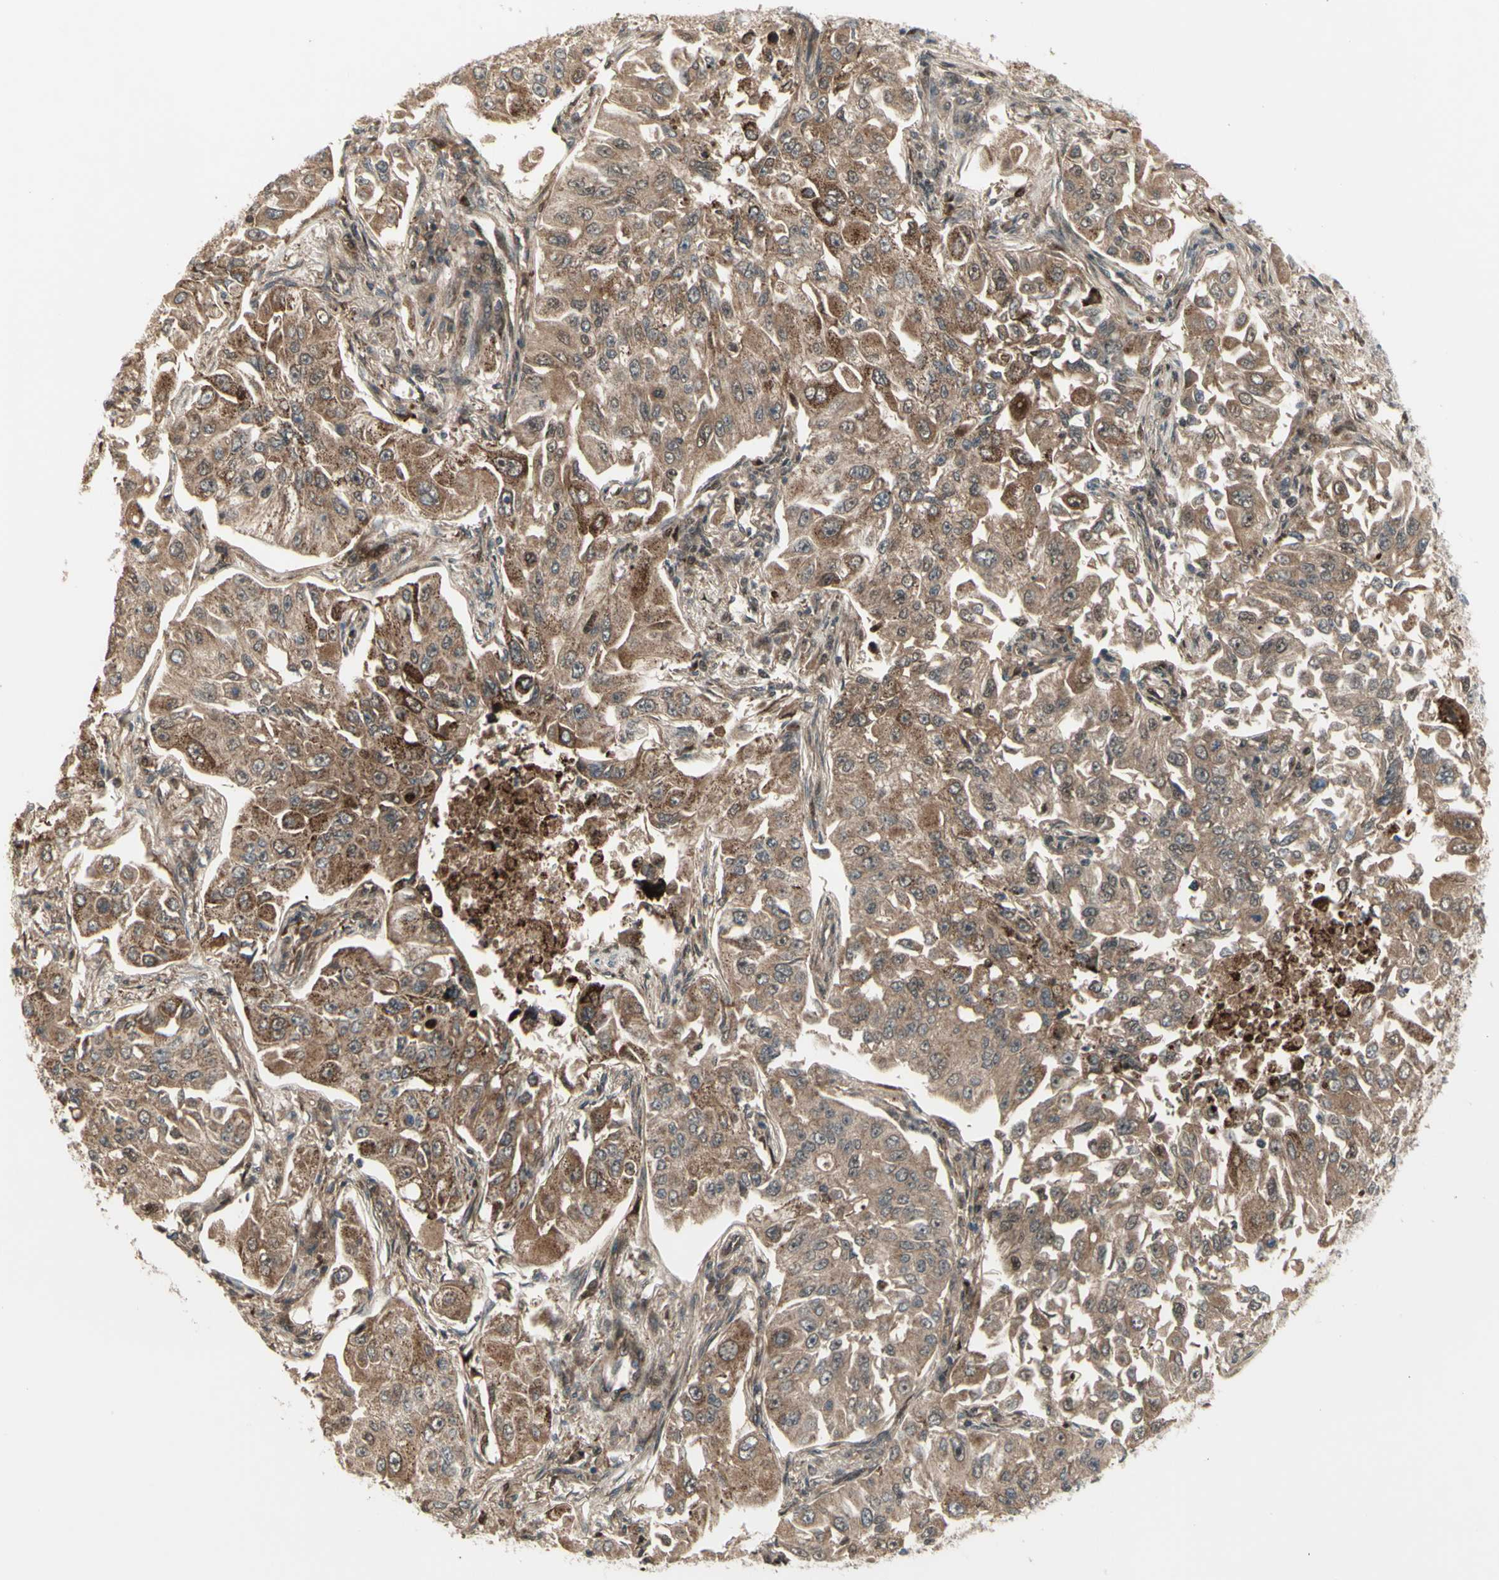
{"staining": {"intensity": "moderate", "quantity": ">75%", "location": "cytoplasmic/membranous"}, "tissue": "lung cancer", "cell_type": "Tumor cells", "image_type": "cancer", "snomed": [{"axis": "morphology", "description": "Adenocarcinoma, NOS"}, {"axis": "topography", "description": "Lung"}], "caption": "This micrograph reveals IHC staining of human lung cancer (adenocarcinoma), with medium moderate cytoplasmic/membranous positivity in about >75% of tumor cells.", "gene": "OSTM1", "patient": {"sex": "male", "age": 84}}